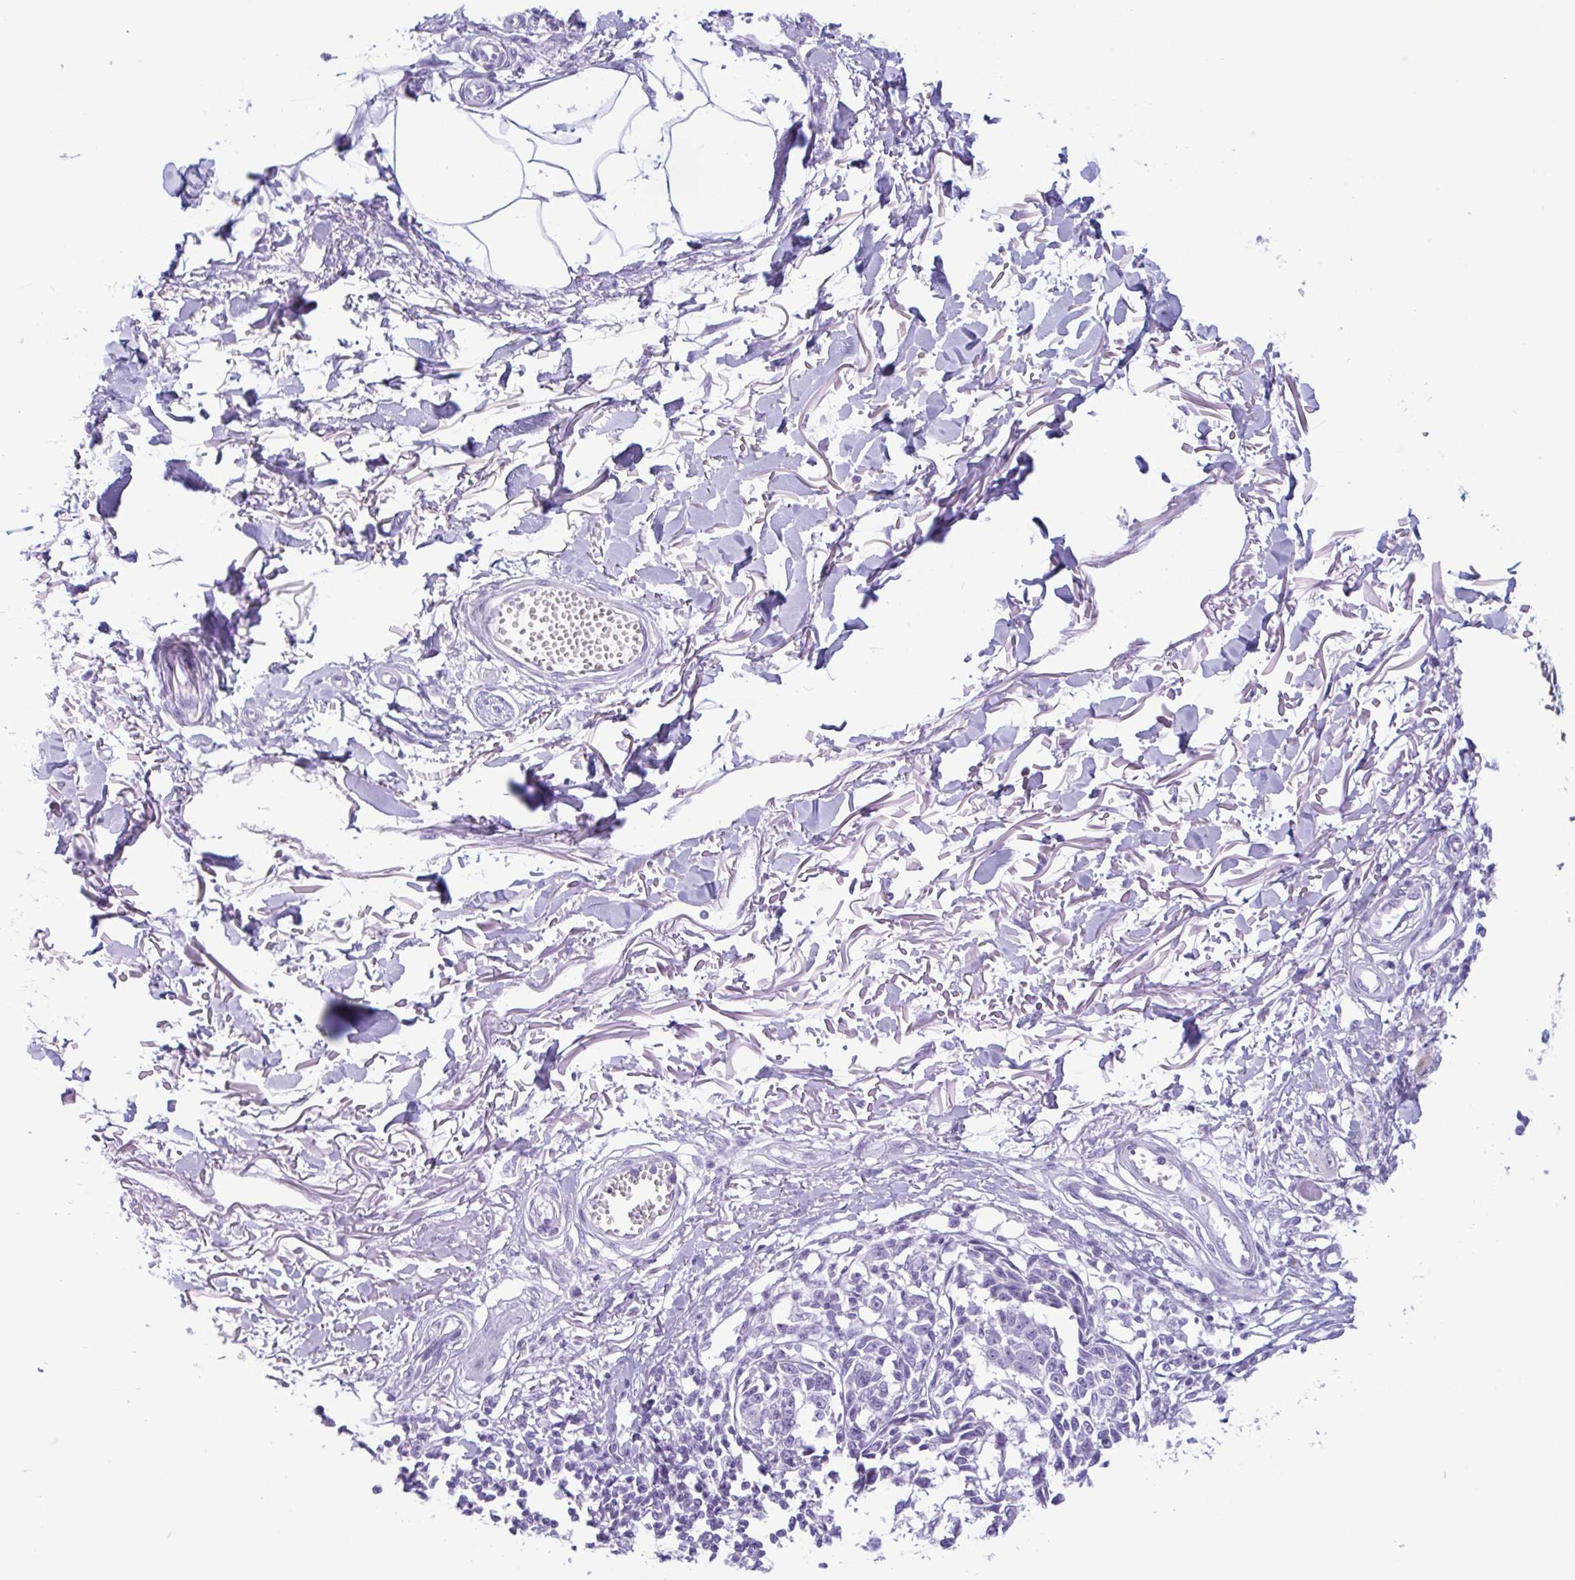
{"staining": {"intensity": "negative", "quantity": "none", "location": "none"}, "tissue": "melanoma", "cell_type": "Tumor cells", "image_type": "cancer", "snomed": [{"axis": "morphology", "description": "Malignant melanoma, NOS"}, {"axis": "topography", "description": "Skin"}], "caption": "IHC of melanoma shows no expression in tumor cells.", "gene": "CTSE", "patient": {"sex": "male", "age": 73}}